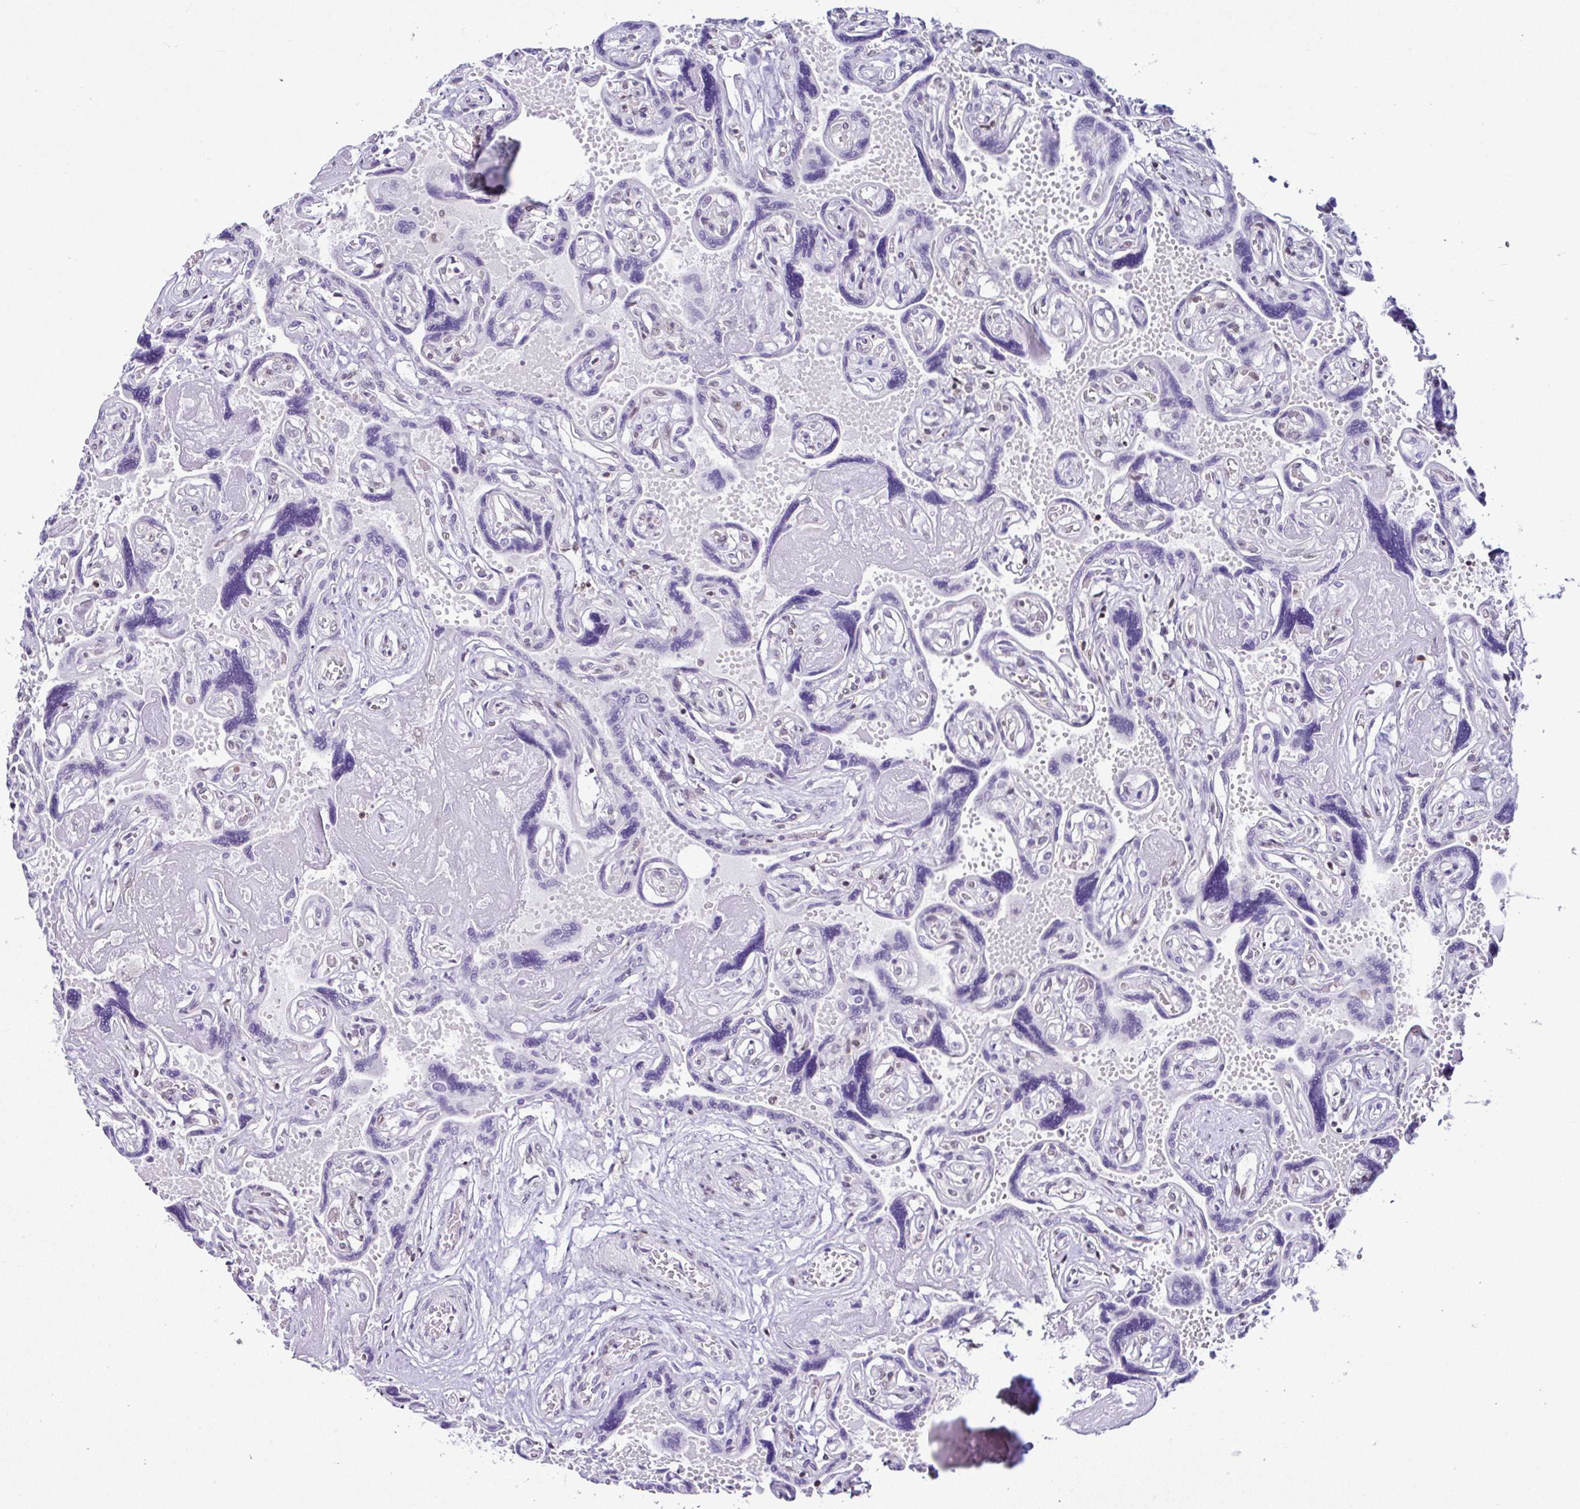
{"staining": {"intensity": "moderate", "quantity": "25%-75%", "location": "nuclear"}, "tissue": "placenta", "cell_type": "Trophoblastic cells", "image_type": "normal", "snomed": [{"axis": "morphology", "description": "Normal tissue, NOS"}, {"axis": "topography", "description": "Placenta"}], "caption": "Immunohistochemical staining of normal human placenta displays moderate nuclear protein staining in about 25%-75% of trophoblastic cells. The protein of interest is stained brown, and the nuclei are stained in blue (DAB (3,3'-diaminobenzidine) IHC with brightfield microscopy, high magnification).", "gene": "DR1", "patient": {"sex": "female", "age": 32}}